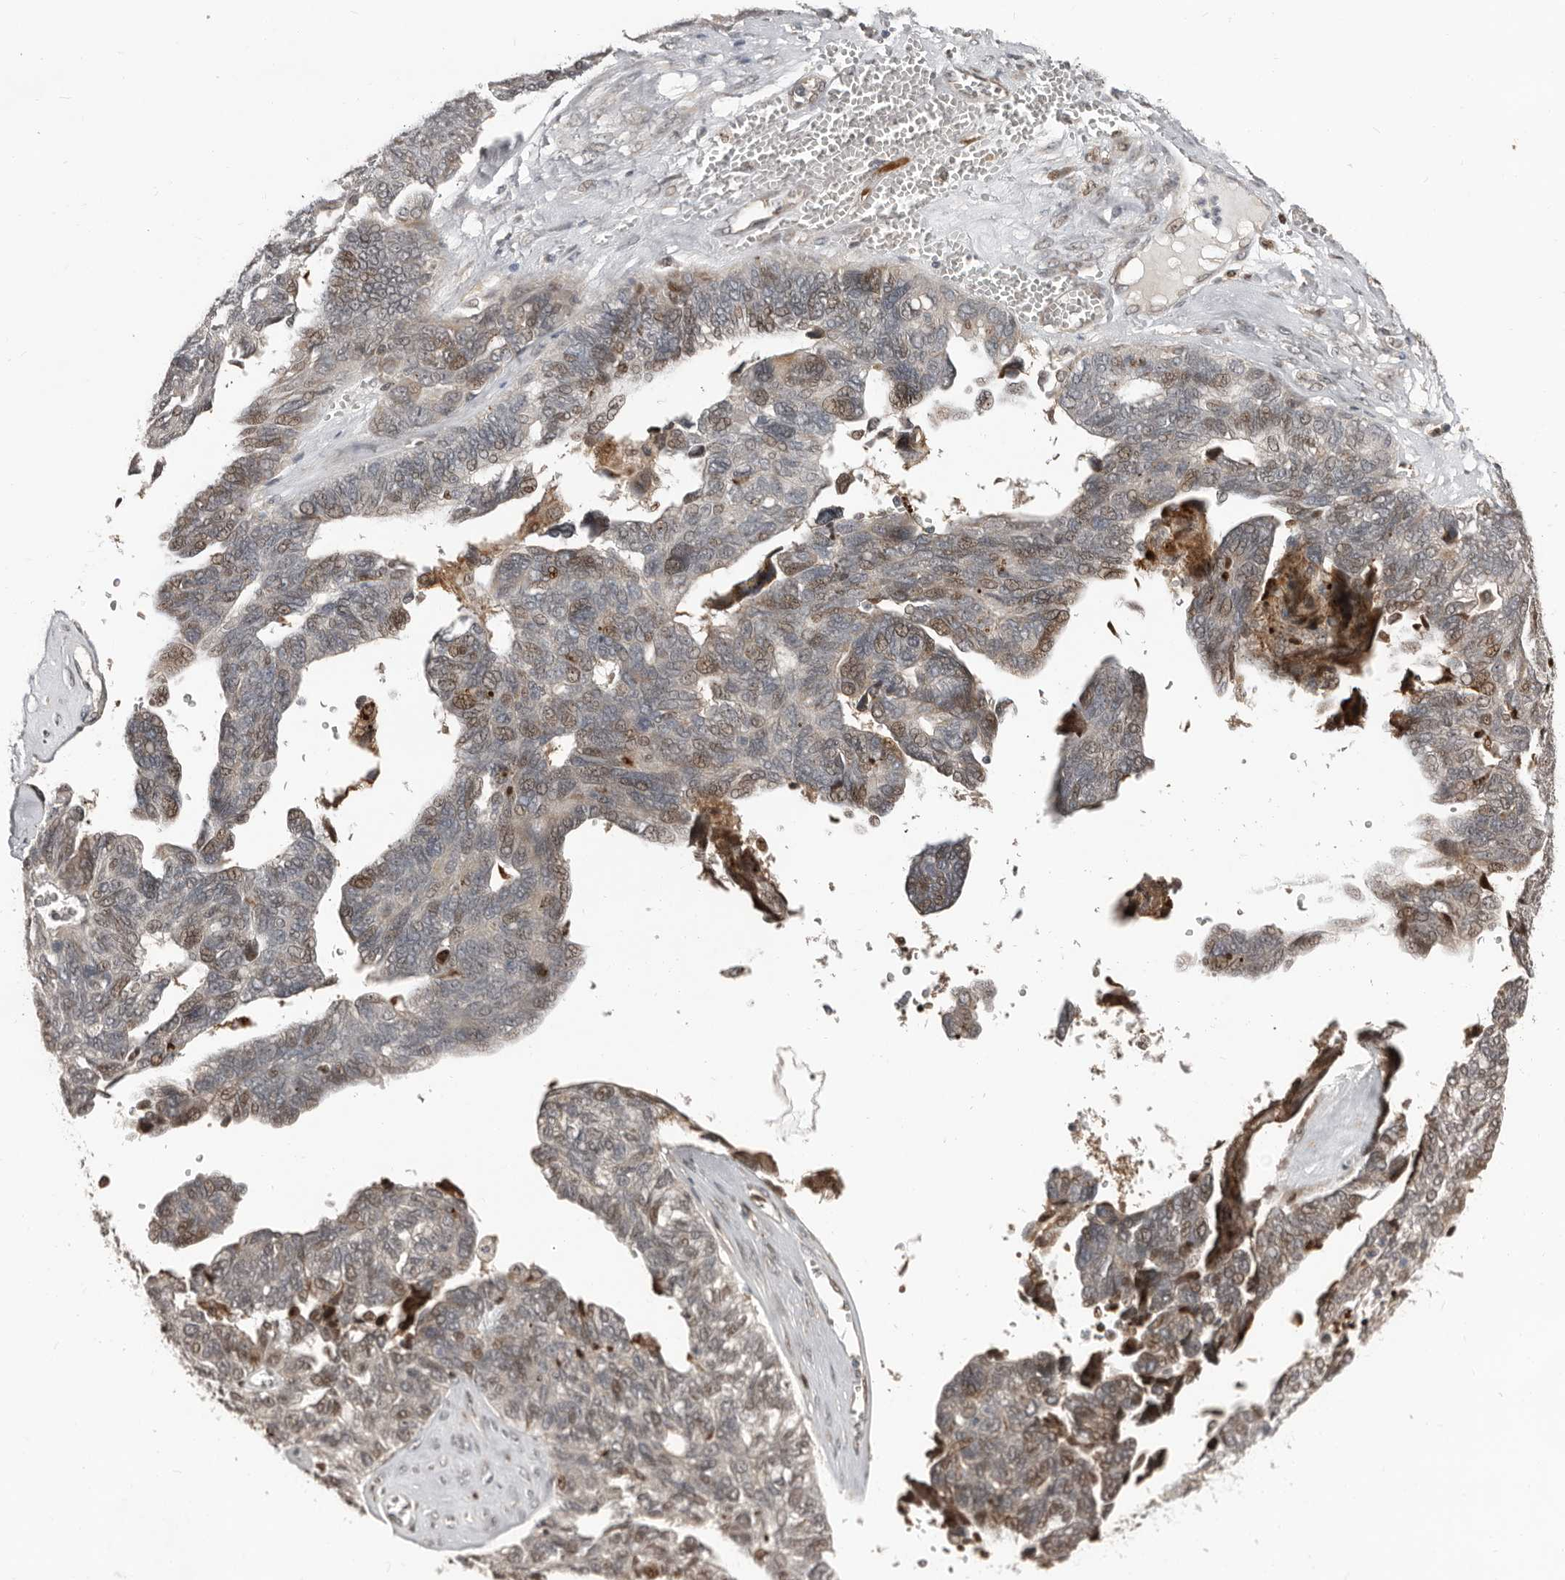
{"staining": {"intensity": "moderate", "quantity": "<25%", "location": "cytoplasmic/membranous,nuclear"}, "tissue": "ovarian cancer", "cell_type": "Tumor cells", "image_type": "cancer", "snomed": [{"axis": "morphology", "description": "Cystadenocarcinoma, serous, NOS"}, {"axis": "topography", "description": "Ovary"}], "caption": "Ovarian serous cystadenocarcinoma tissue reveals moderate cytoplasmic/membranous and nuclear staining in about <25% of tumor cells The protein is shown in brown color, while the nuclei are stained blue.", "gene": "APOL6", "patient": {"sex": "female", "age": 79}}